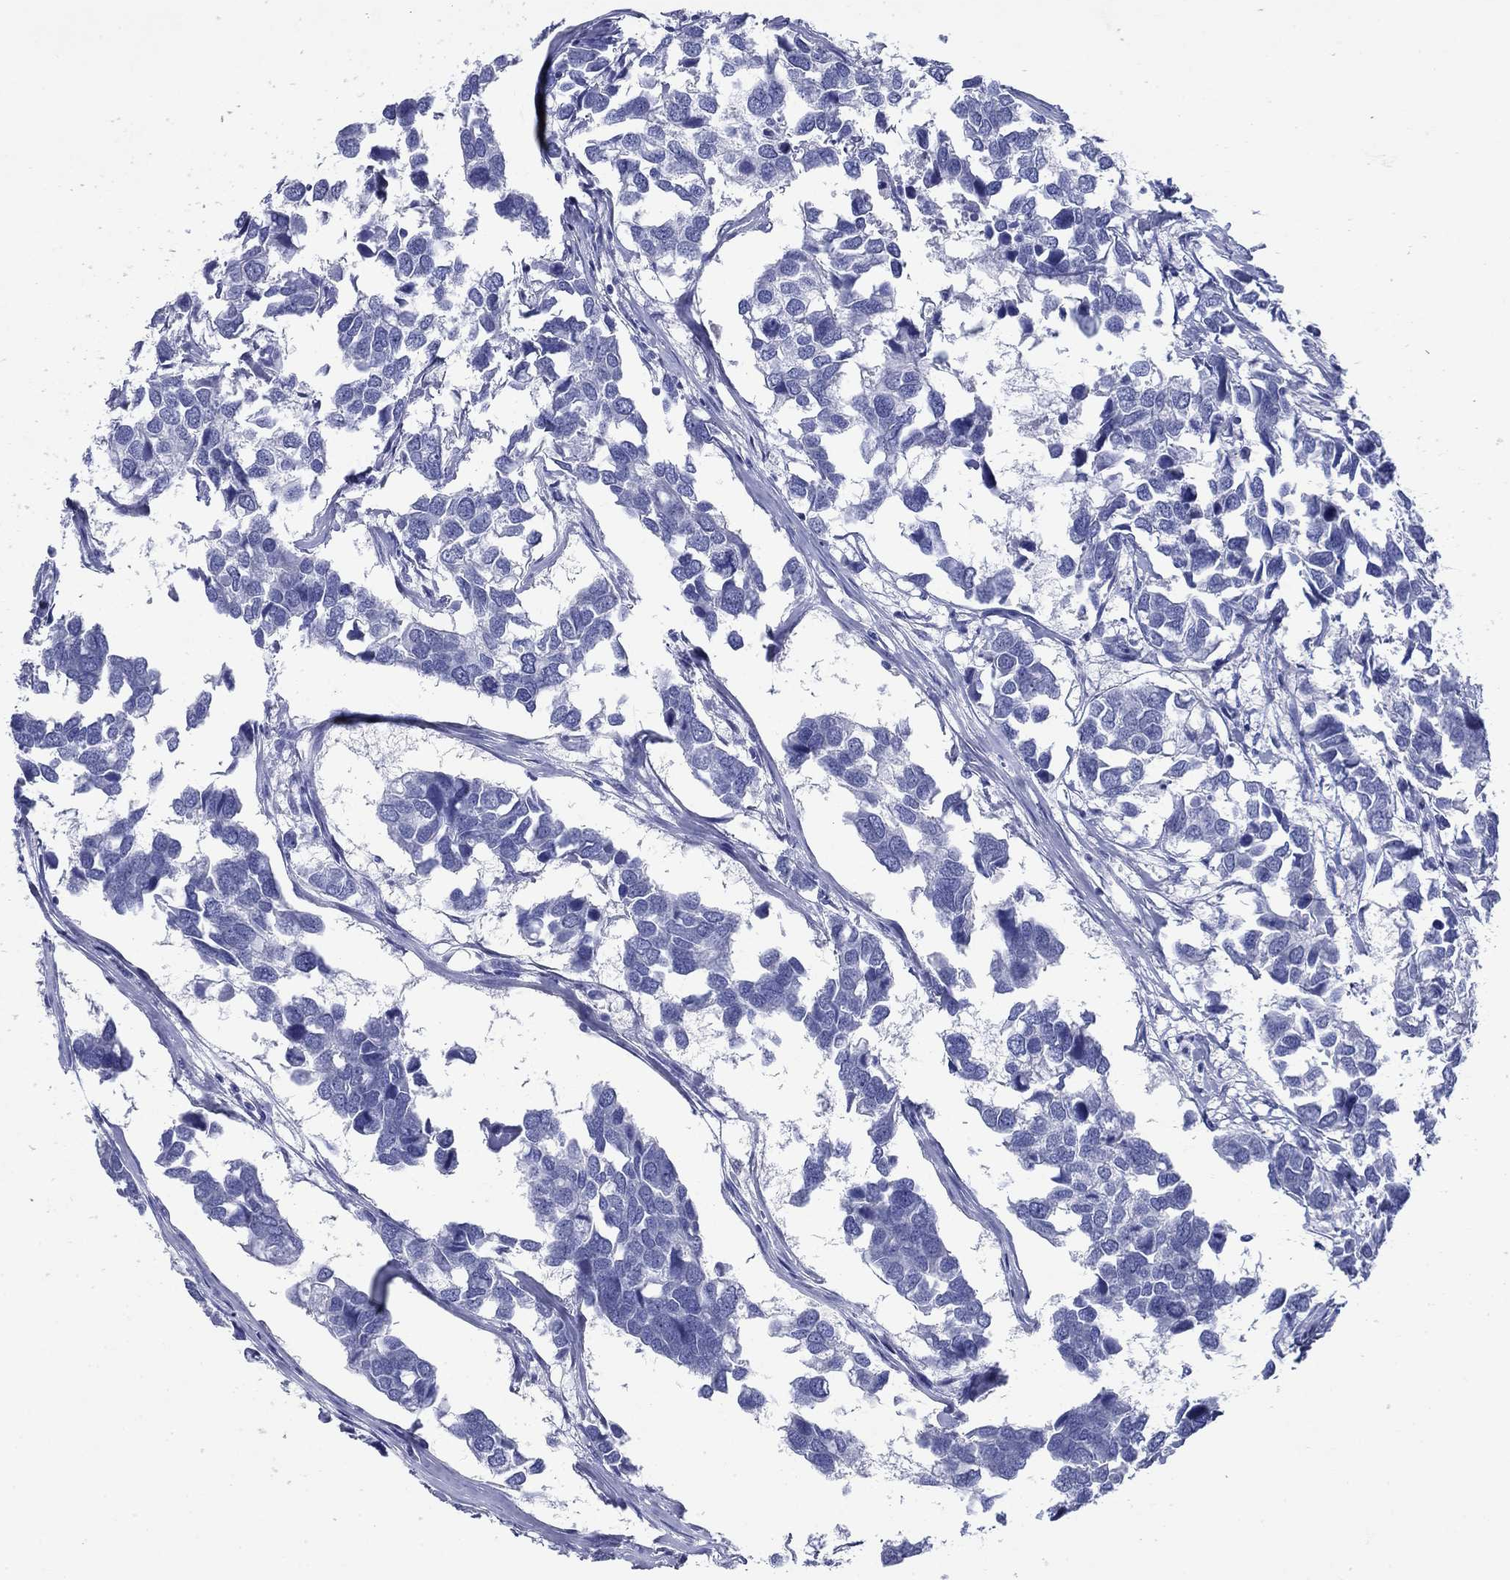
{"staining": {"intensity": "negative", "quantity": "none", "location": "none"}, "tissue": "breast cancer", "cell_type": "Tumor cells", "image_type": "cancer", "snomed": [{"axis": "morphology", "description": "Duct carcinoma"}, {"axis": "topography", "description": "Breast"}], "caption": "High magnification brightfield microscopy of breast cancer (invasive ductal carcinoma) stained with DAB (3,3'-diaminobenzidine) (brown) and counterstained with hematoxylin (blue): tumor cells show no significant positivity.", "gene": "AZU1", "patient": {"sex": "female", "age": 83}}